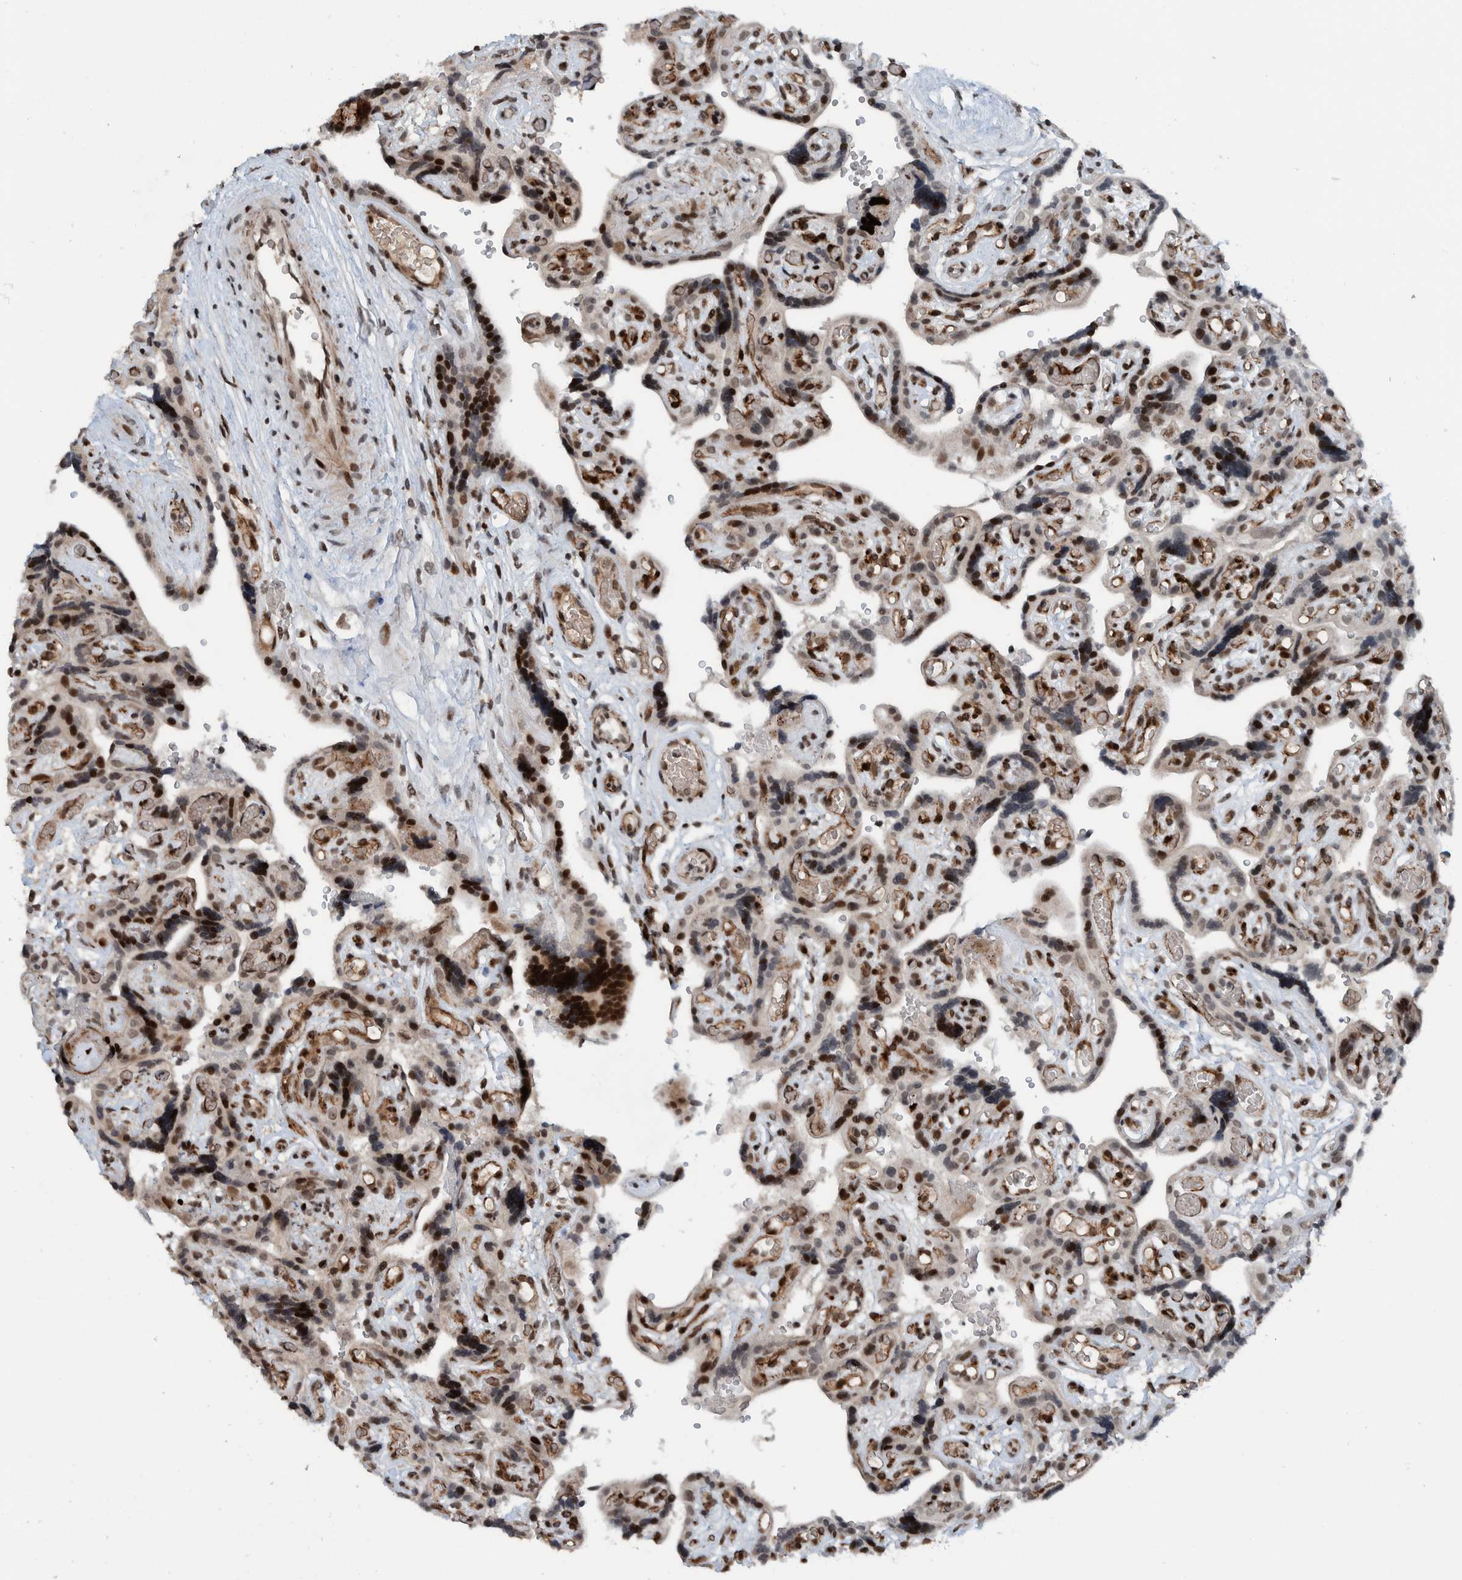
{"staining": {"intensity": "moderate", "quantity": ">75%", "location": "cytoplasmic/membranous,nuclear"}, "tissue": "placenta", "cell_type": "Decidual cells", "image_type": "normal", "snomed": [{"axis": "morphology", "description": "Normal tissue, NOS"}, {"axis": "topography", "description": "Placenta"}], "caption": "DAB (3,3'-diaminobenzidine) immunohistochemical staining of benign human placenta exhibits moderate cytoplasmic/membranous,nuclear protein expression in approximately >75% of decidual cells.", "gene": "ZNF366", "patient": {"sex": "female", "age": 30}}